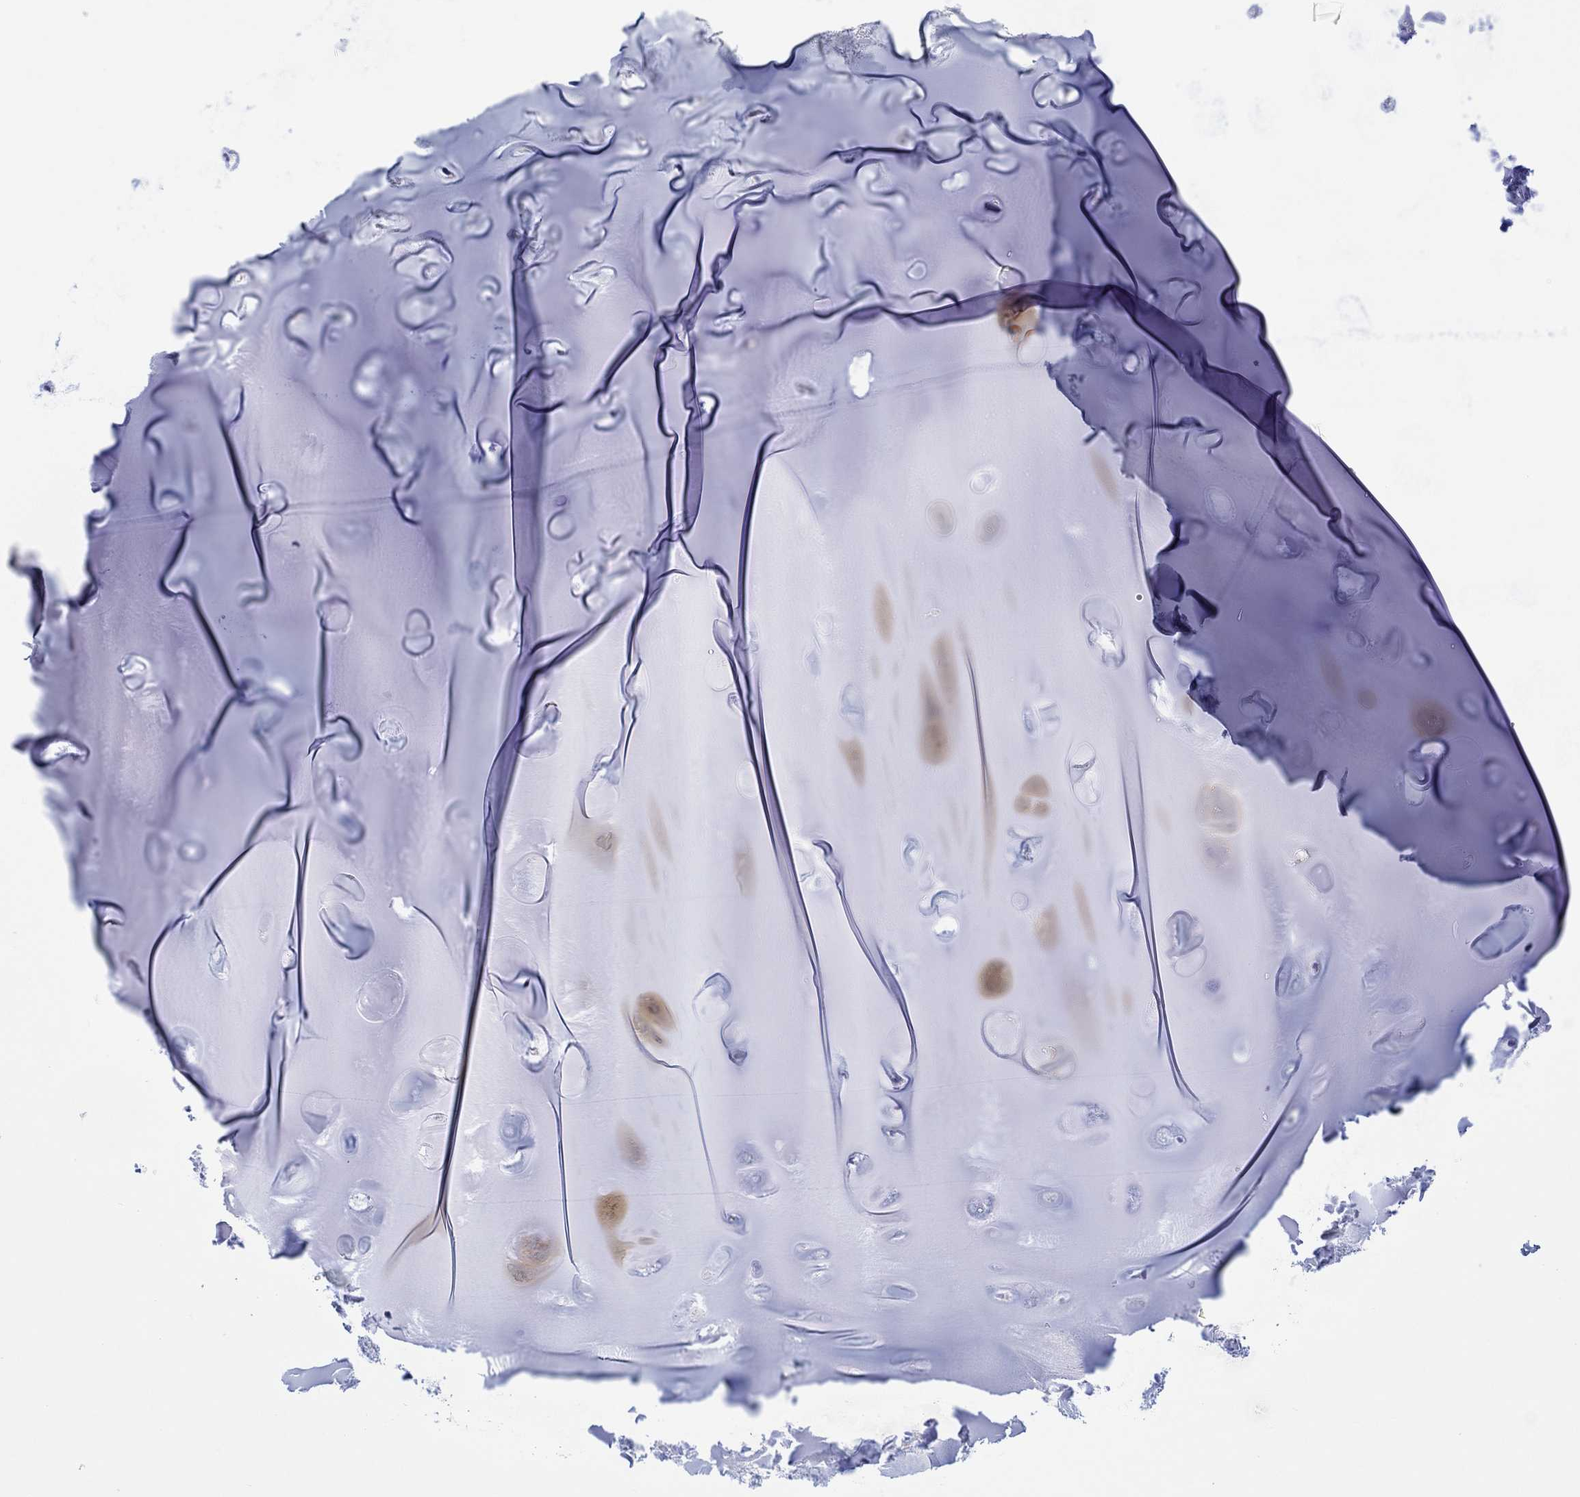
{"staining": {"intensity": "negative", "quantity": "none", "location": "none"}, "tissue": "soft tissue", "cell_type": "Chondrocytes", "image_type": "normal", "snomed": [{"axis": "morphology", "description": "Normal tissue, NOS"}, {"axis": "topography", "description": "Cartilage tissue"}], "caption": "Chondrocytes show no significant protein positivity in unremarkable soft tissue. The staining was performed using DAB to visualize the protein expression in brown, while the nuclei were stained in blue with hematoxylin (Magnification: 20x).", "gene": "MSI1", "patient": {"sex": "male", "age": 81}}